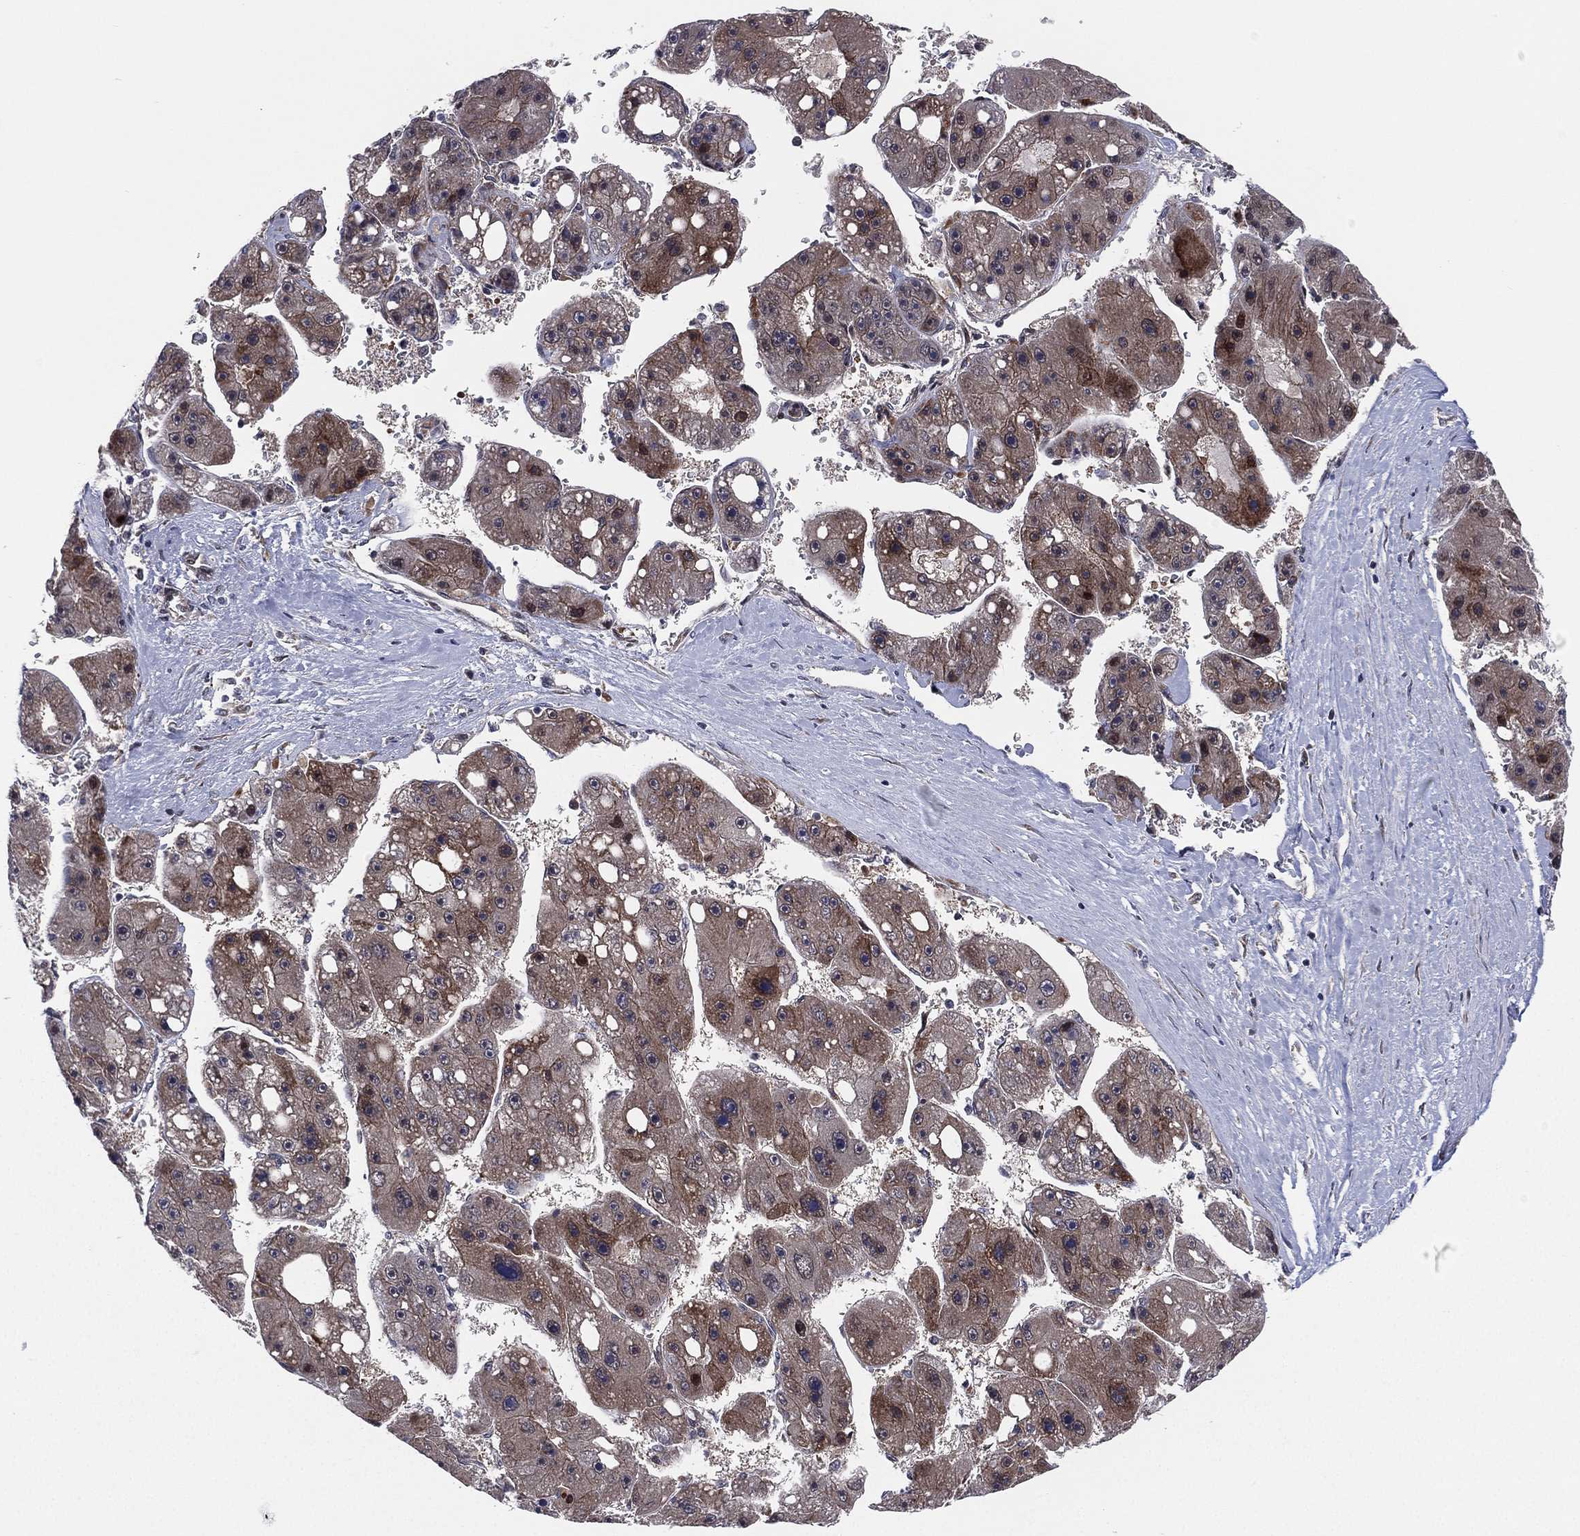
{"staining": {"intensity": "moderate", "quantity": "<25%", "location": "cytoplasmic/membranous"}, "tissue": "liver cancer", "cell_type": "Tumor cells", "image_type": "cancer", "snomed": [{"axis": "morphology", "description": "Carcinoma, Hepatocellular, NOS"}, {"axis": "topography", "description": "Liver"}], "caption": "Hepatocellular carcinoma (liver) stained with DAB (3,3'-diaminobenzidine) immunohistochemistry displays low levels of moderate cytoplasmic/membranous positivity in about <25% of tumor cells.", "gene": "UTP14A", "patient": {"sex": "female", "age": 61}}